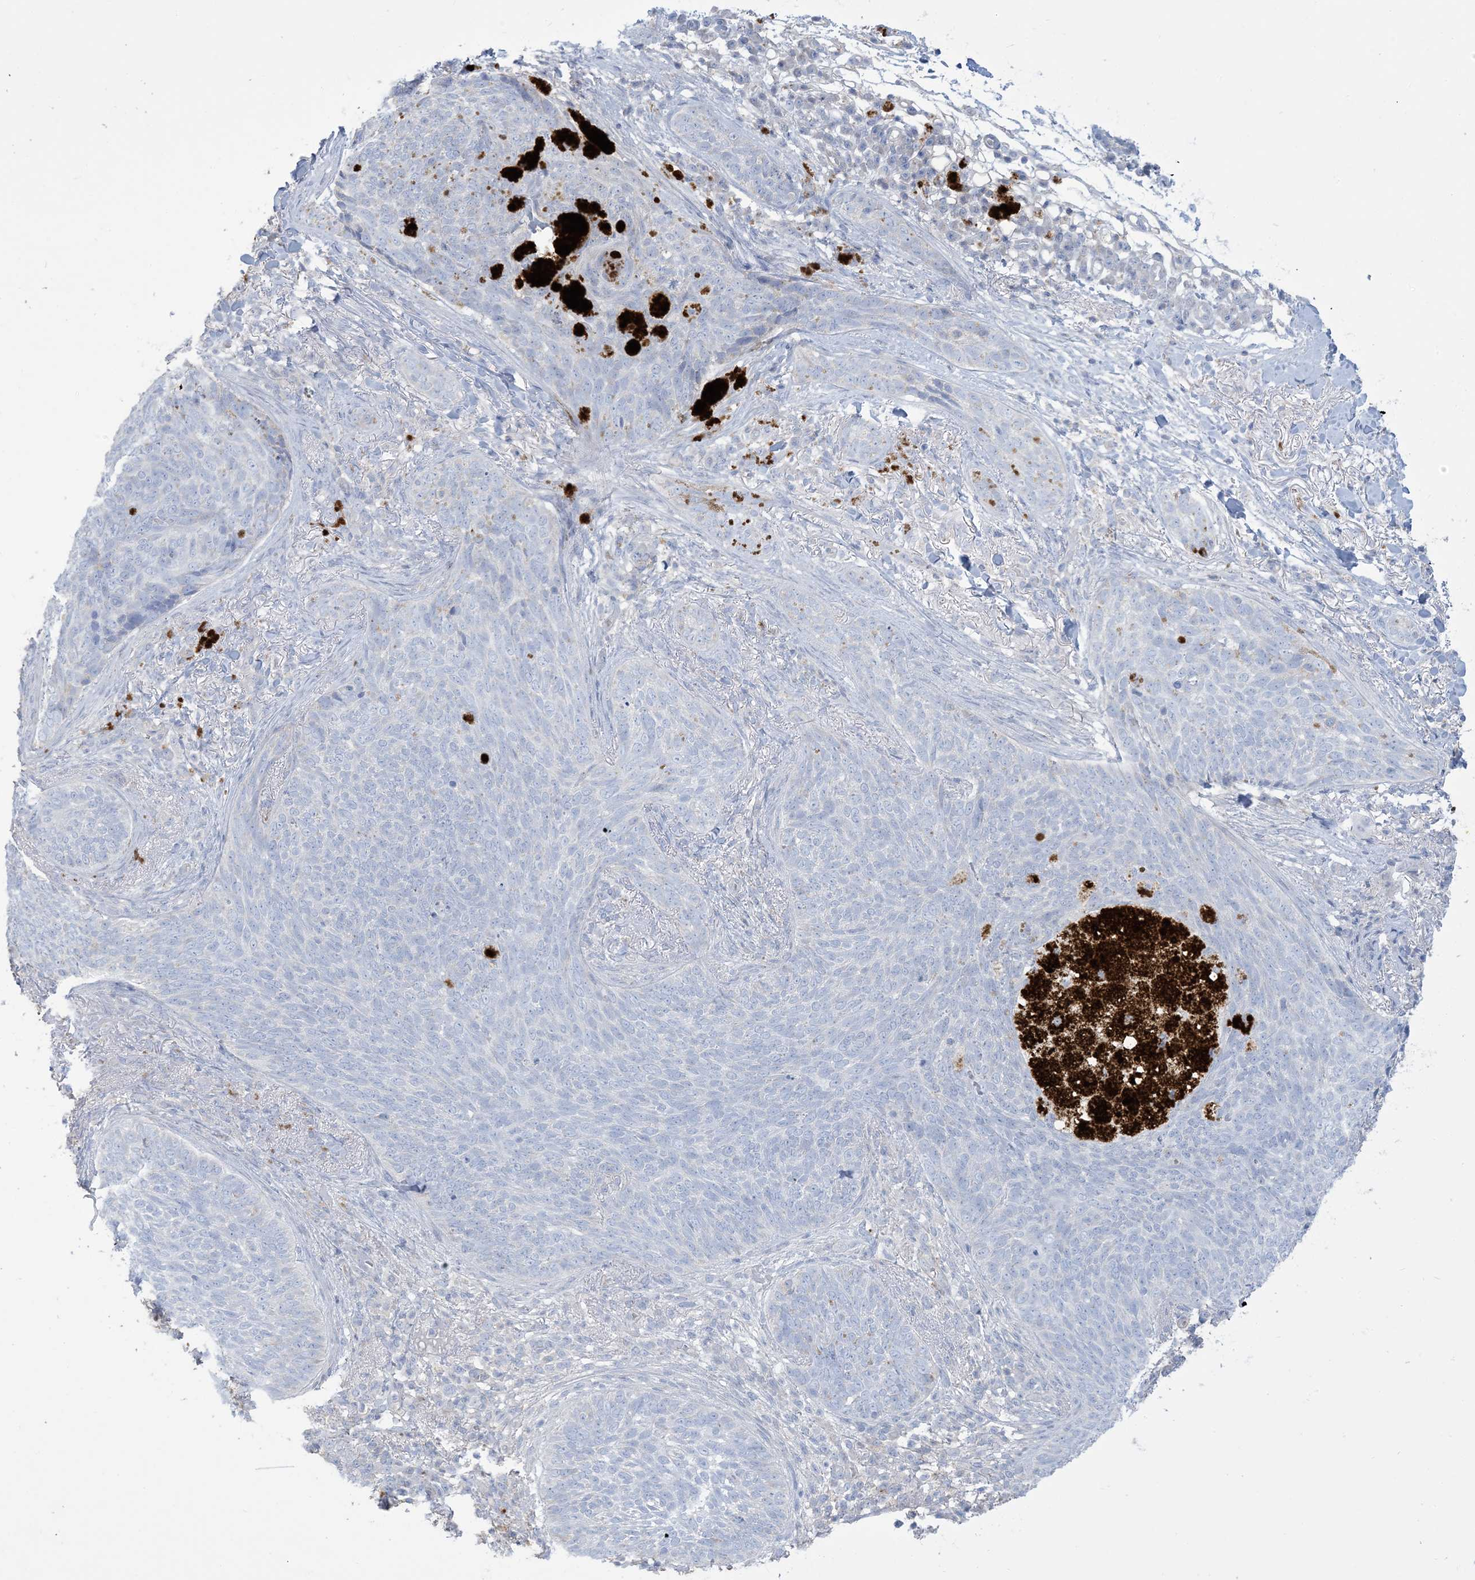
{"staining": {"intensity": "negative", "quantity": "none", "location": "none"}, "tissue": "skin cancer", "cell_type": "Tumor cells", "image_type": "cancer", "snomed": [{"axis": "morphology", "description": "Basal cell carcinoma"}, {"axis": "topography", "description": "Skin"}], "caption": "Photomicrograph shows no protein expression in tumor cells of skin cancer (basal cell carcinoma) tissue. (DAB (3,3'-diaminobenzidine) immunohistochemistry (IHC) with hematoxylin counter stain).", "gene": "MTHFD2L", "patient": {"sex": "male", "age": 85}}